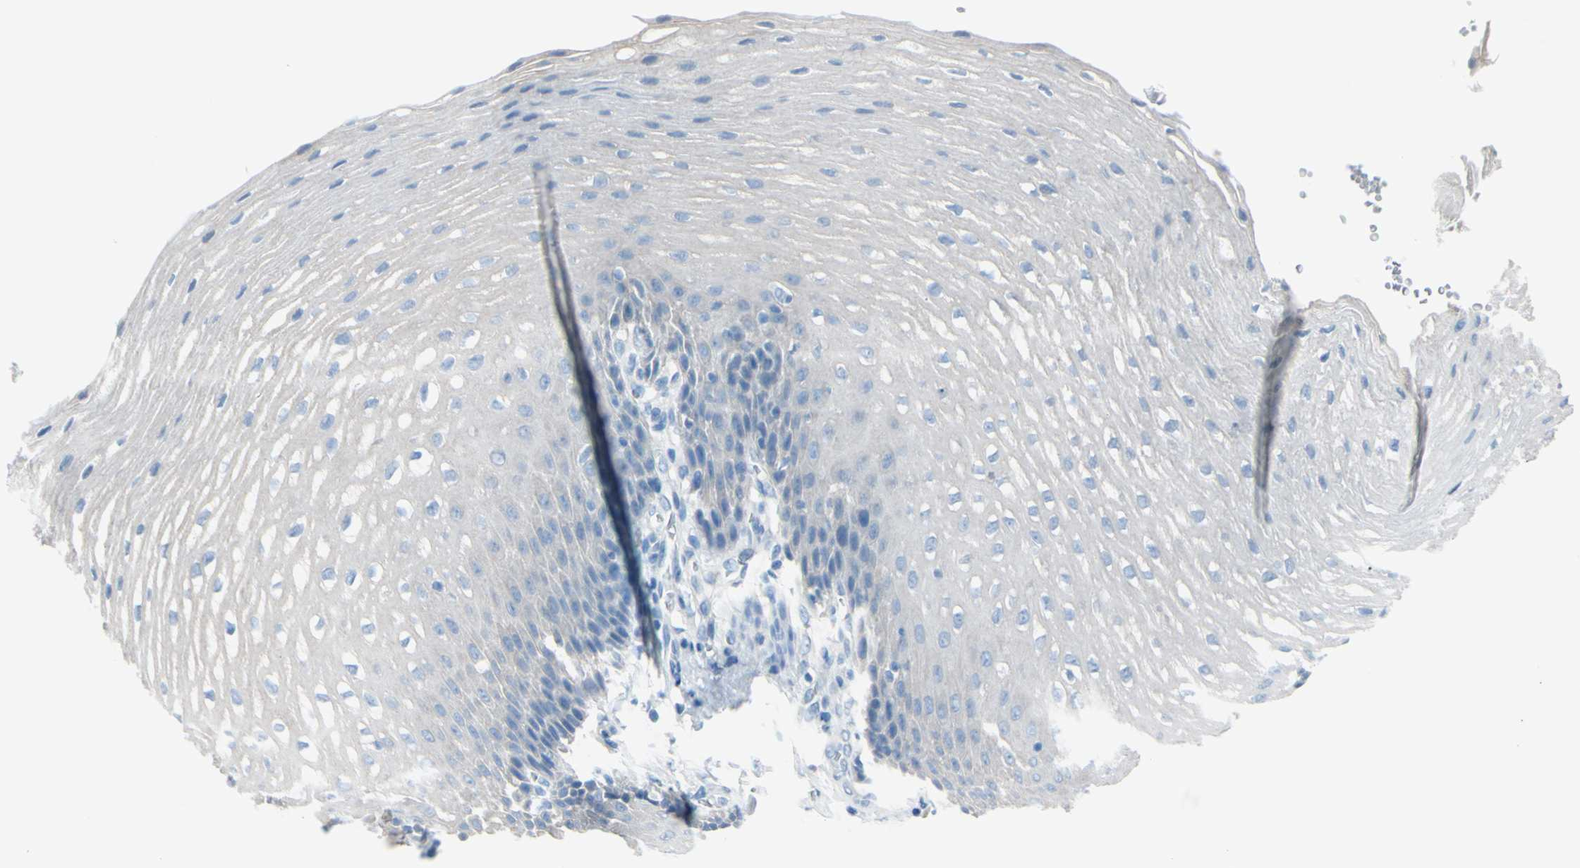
{"staining": {"intensity": "negative", "quantity": "none", "location": "none"}, "tissue": "esophagus", "cell_type": "Squamous epithelial cells", "image_type": "normal", "snomed": [{"axis": "morphology", "description": "Normal tissue, NOS"}, {"axis": "topography", "description": "Esophagus"}], "caption": "Immunohistochemistry (IHC) image of benign human esophagus stained for a protein (brown), which shows no staining in squamous epithelial cells. The staining is performed using DAB (3,3'-diaminobenzidine) brown chromogen with nuclei counter-stained in using hematoxylin.", "gene": "TFPI2", "patient": {"sex": "male", "age": 48}}